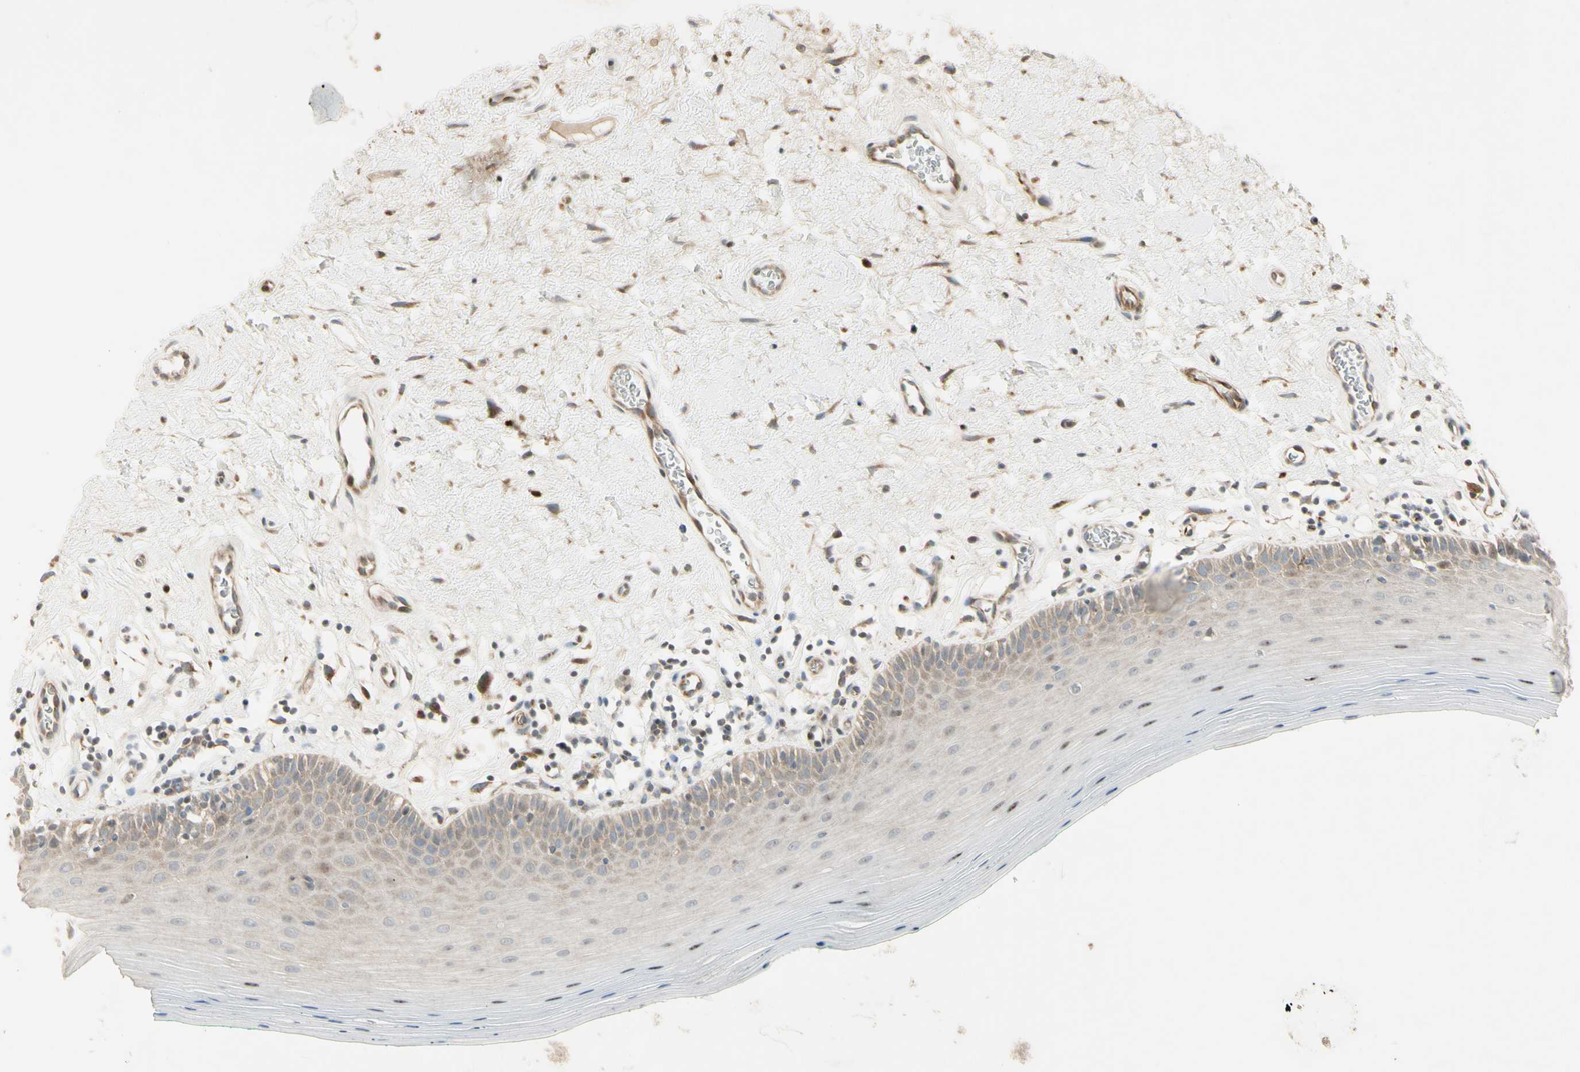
{"staining": {"intensity": "moderate", "quantity": "<25%", "location": "nuclear"}, "tissue": "oral mucosa", "cell_type": "Squamous epithelial cells", "image_type": "normal", "snomed": [{"axis": "morphology", "description": "Normal tissue, NOS"}, {"axis": "topography", "description": "Skeletal muscle"}, {"axis": "topography", "description": "Oral tissue"}], "caption": "IHC (DAB) staining of unremarkable human oral mucosa demonstrates moderate nuclear protein positivity in about <25% of squamous epithelial cells. The staining was performed using DAB to visualize the protein expression in brown, while the nuclei were stained in blue with hematoxylin (Magnification: 20x).", "gene": "NDFIP1", "patient": {"sex": "male", "age": 58}}